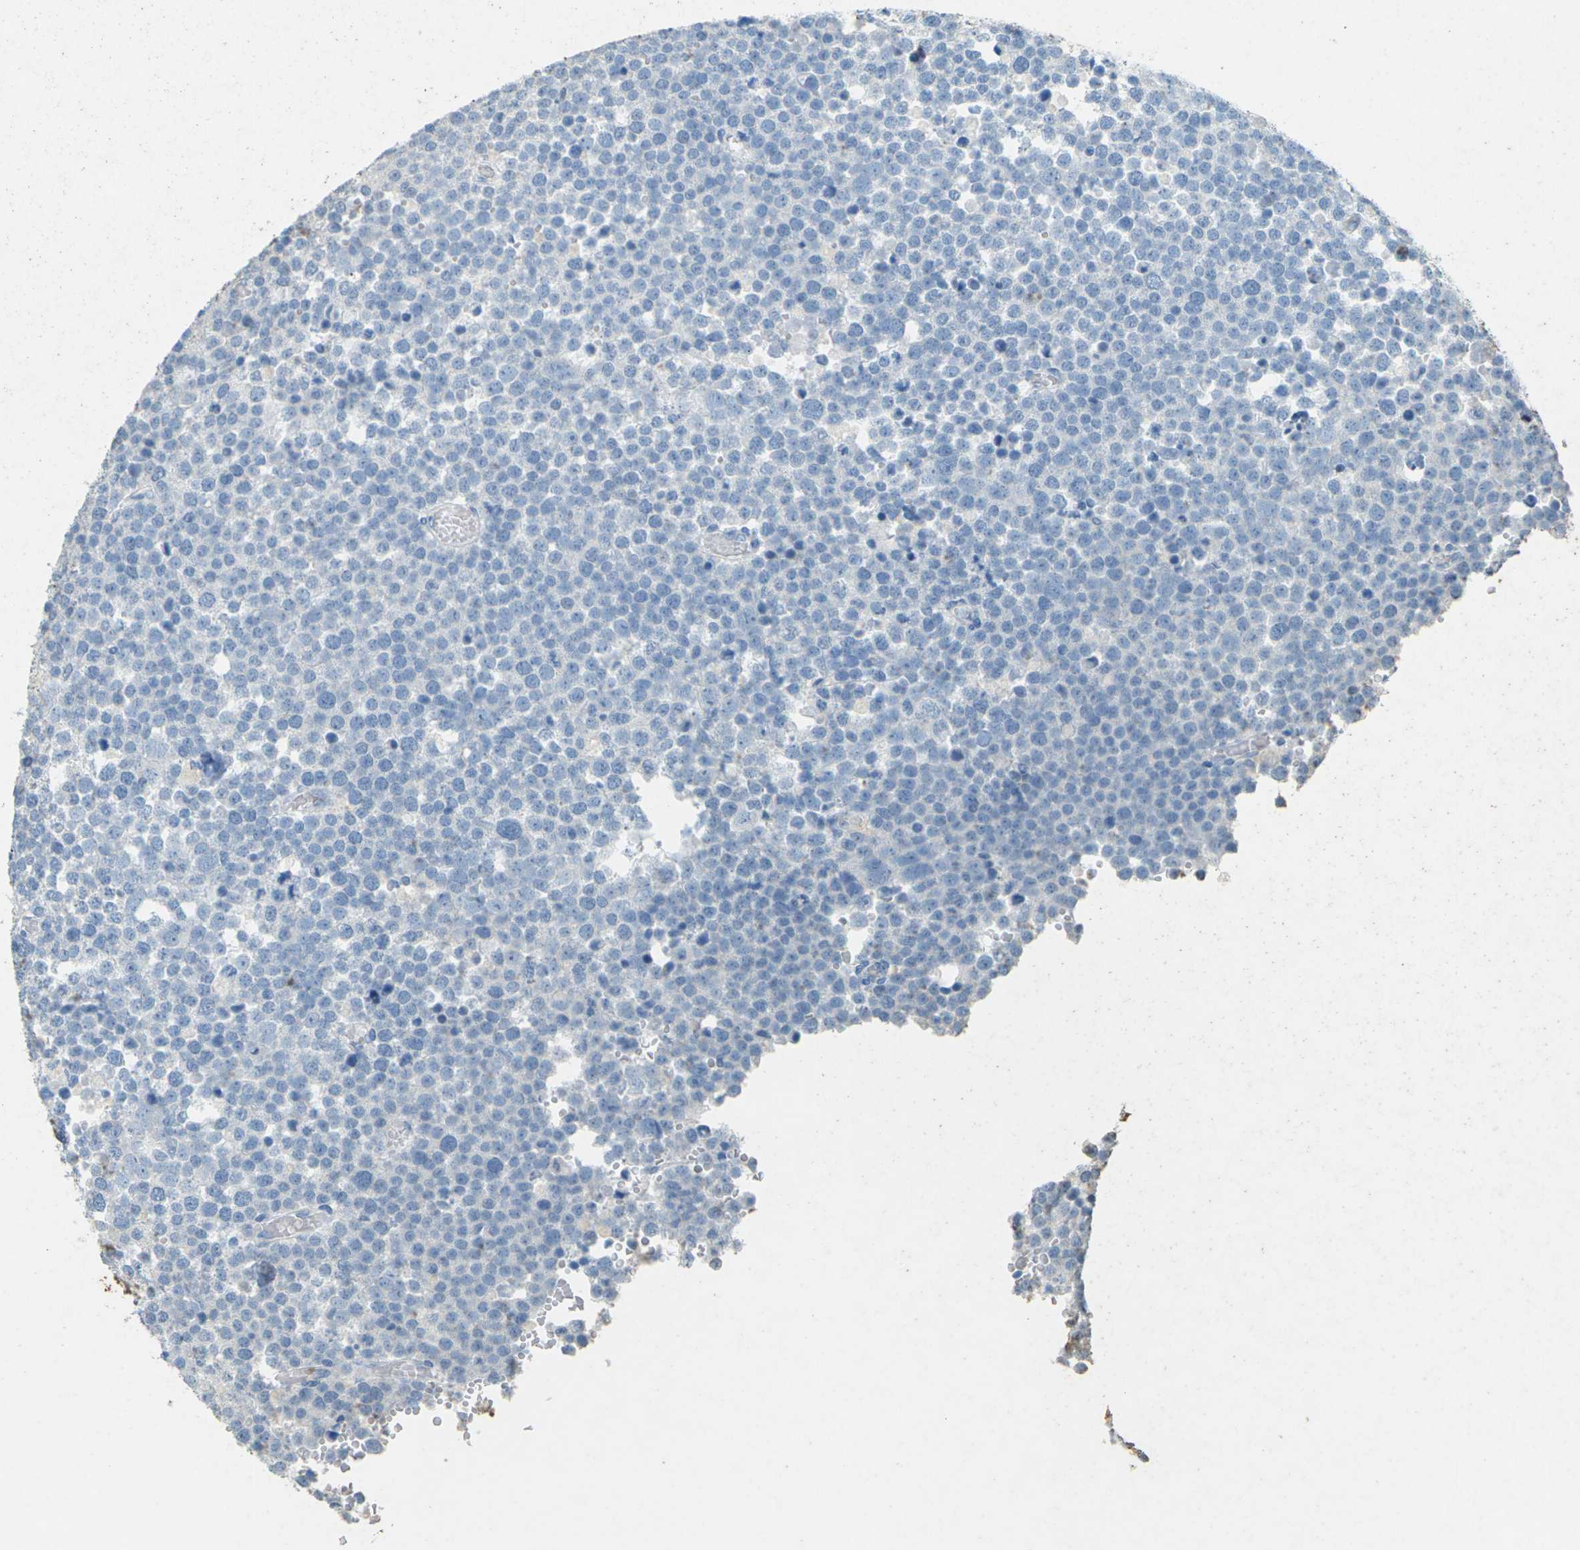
{"staining": {"intensity": "negative", "quantity": "none", "location": "none"}, "tissue": "testis cancer", "cell_type": "Tumor cells", "image_type": "cancer", "snomed": [{"axis": "morphology", "description": "Seminoma, NOS"}, {"axis": "topography", "description": "Testis"}], "caption": "The immunohistochemistry (IHC) image has no significant expression in tumor cells of testis cancer (seminoma) tissue. Brightfield microscopy of immunohistochemistry stained with DAB (3,3'-diaminobenzidine) (brown) and hematoxylin (blue), captured at high magnification.", "gene": "CDH16", "patient": {"sex": "male", "age": 71}}